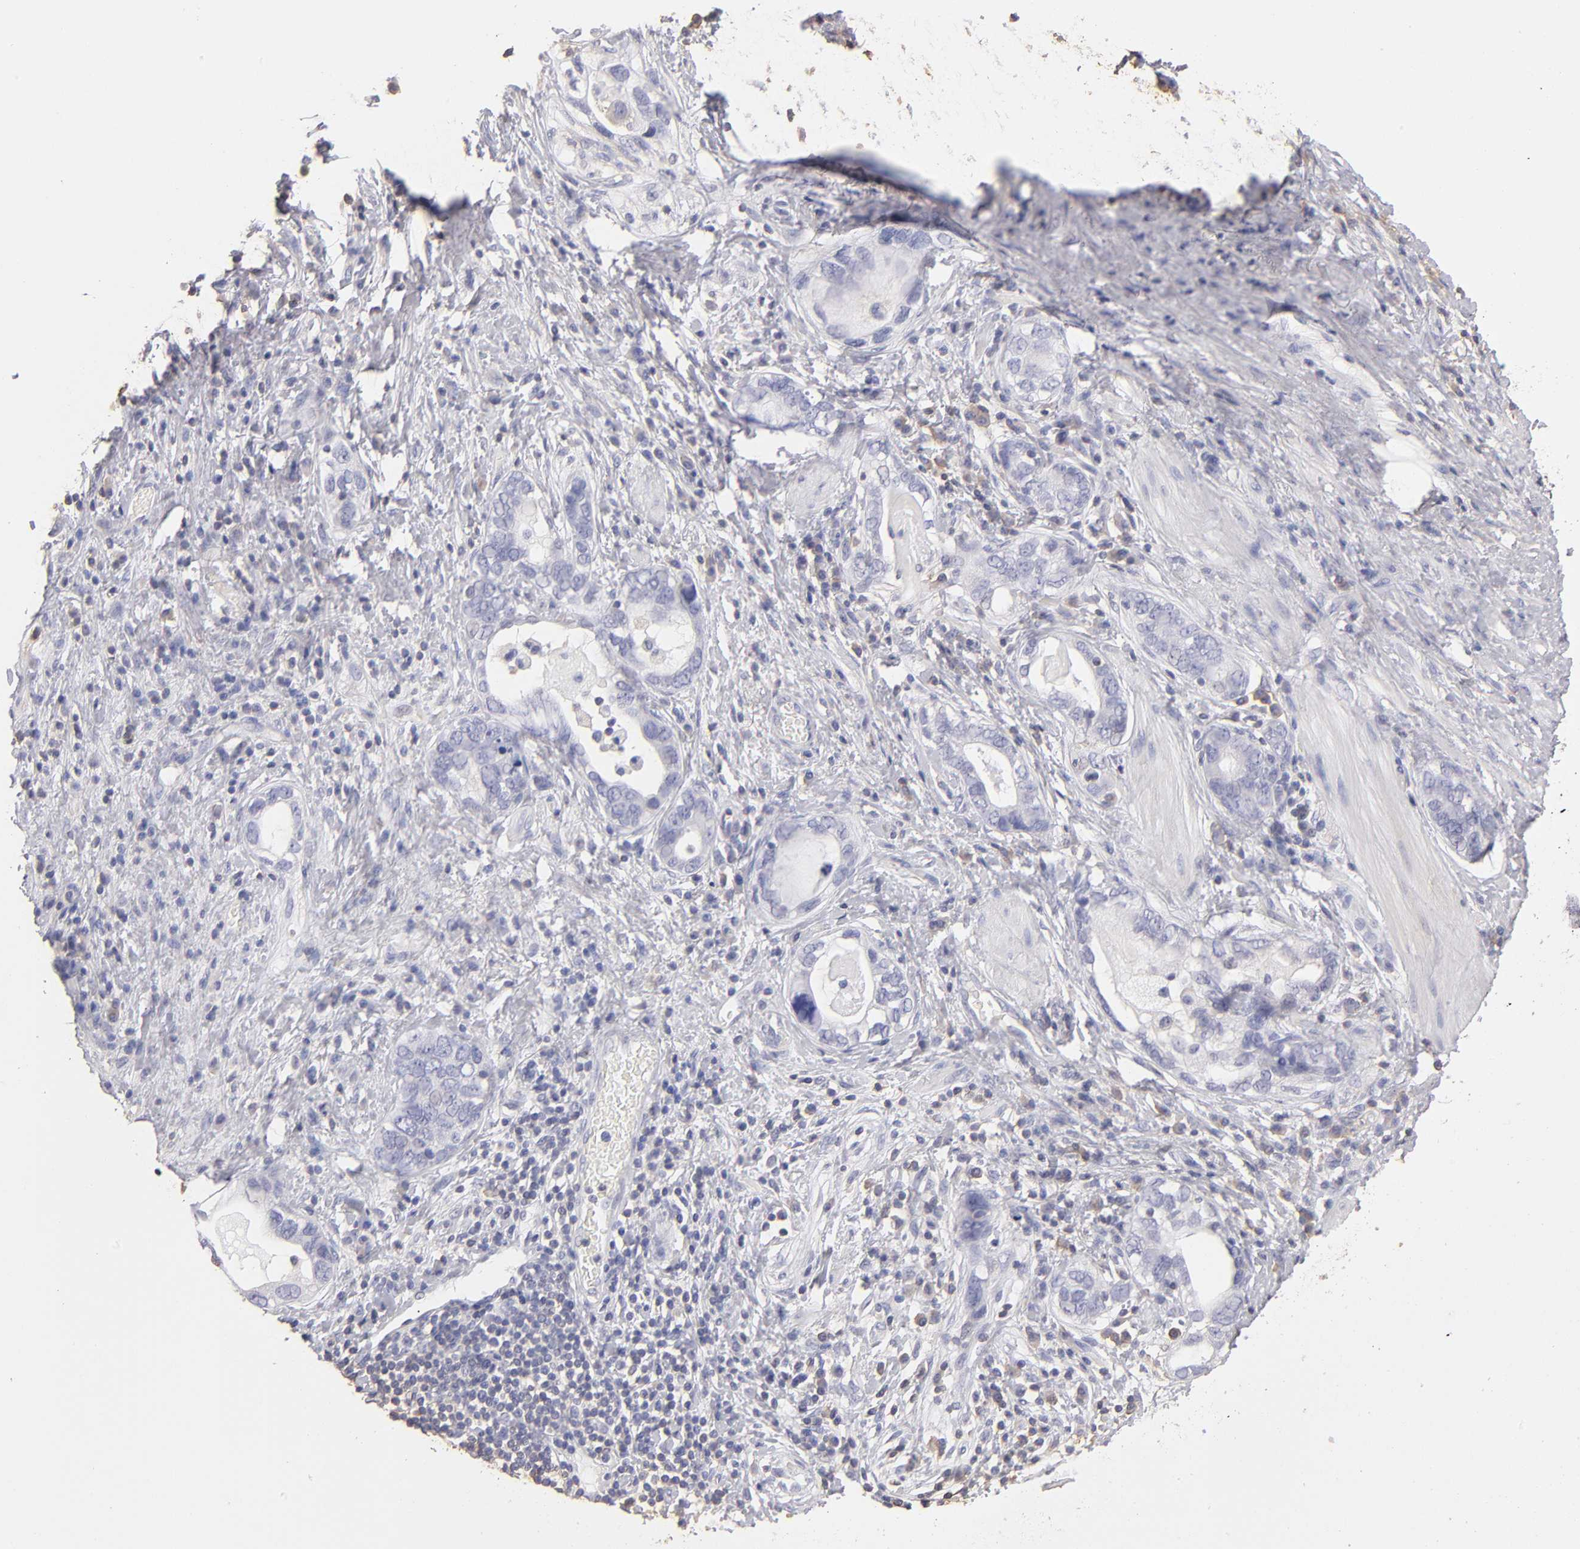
{"staining": {"intensity": "negative", "quantity": "none", "location": "none"}, "tissue": "stomach cancer", "cell_type": "Tumor cells", "image_type": "cancer", "snomed": [{"axis": "morphology", "description": "Adenocarcinoma, NOS"}, {"axis": "topography", "description": "Stomach, lower"}], "caption": "Immunohistochemical staining of human stomach adenocarcinoma reveals no significant staining in tumor cells.", "gene": "ABCB1", "patient": {"sex": "female", "age": 93}}